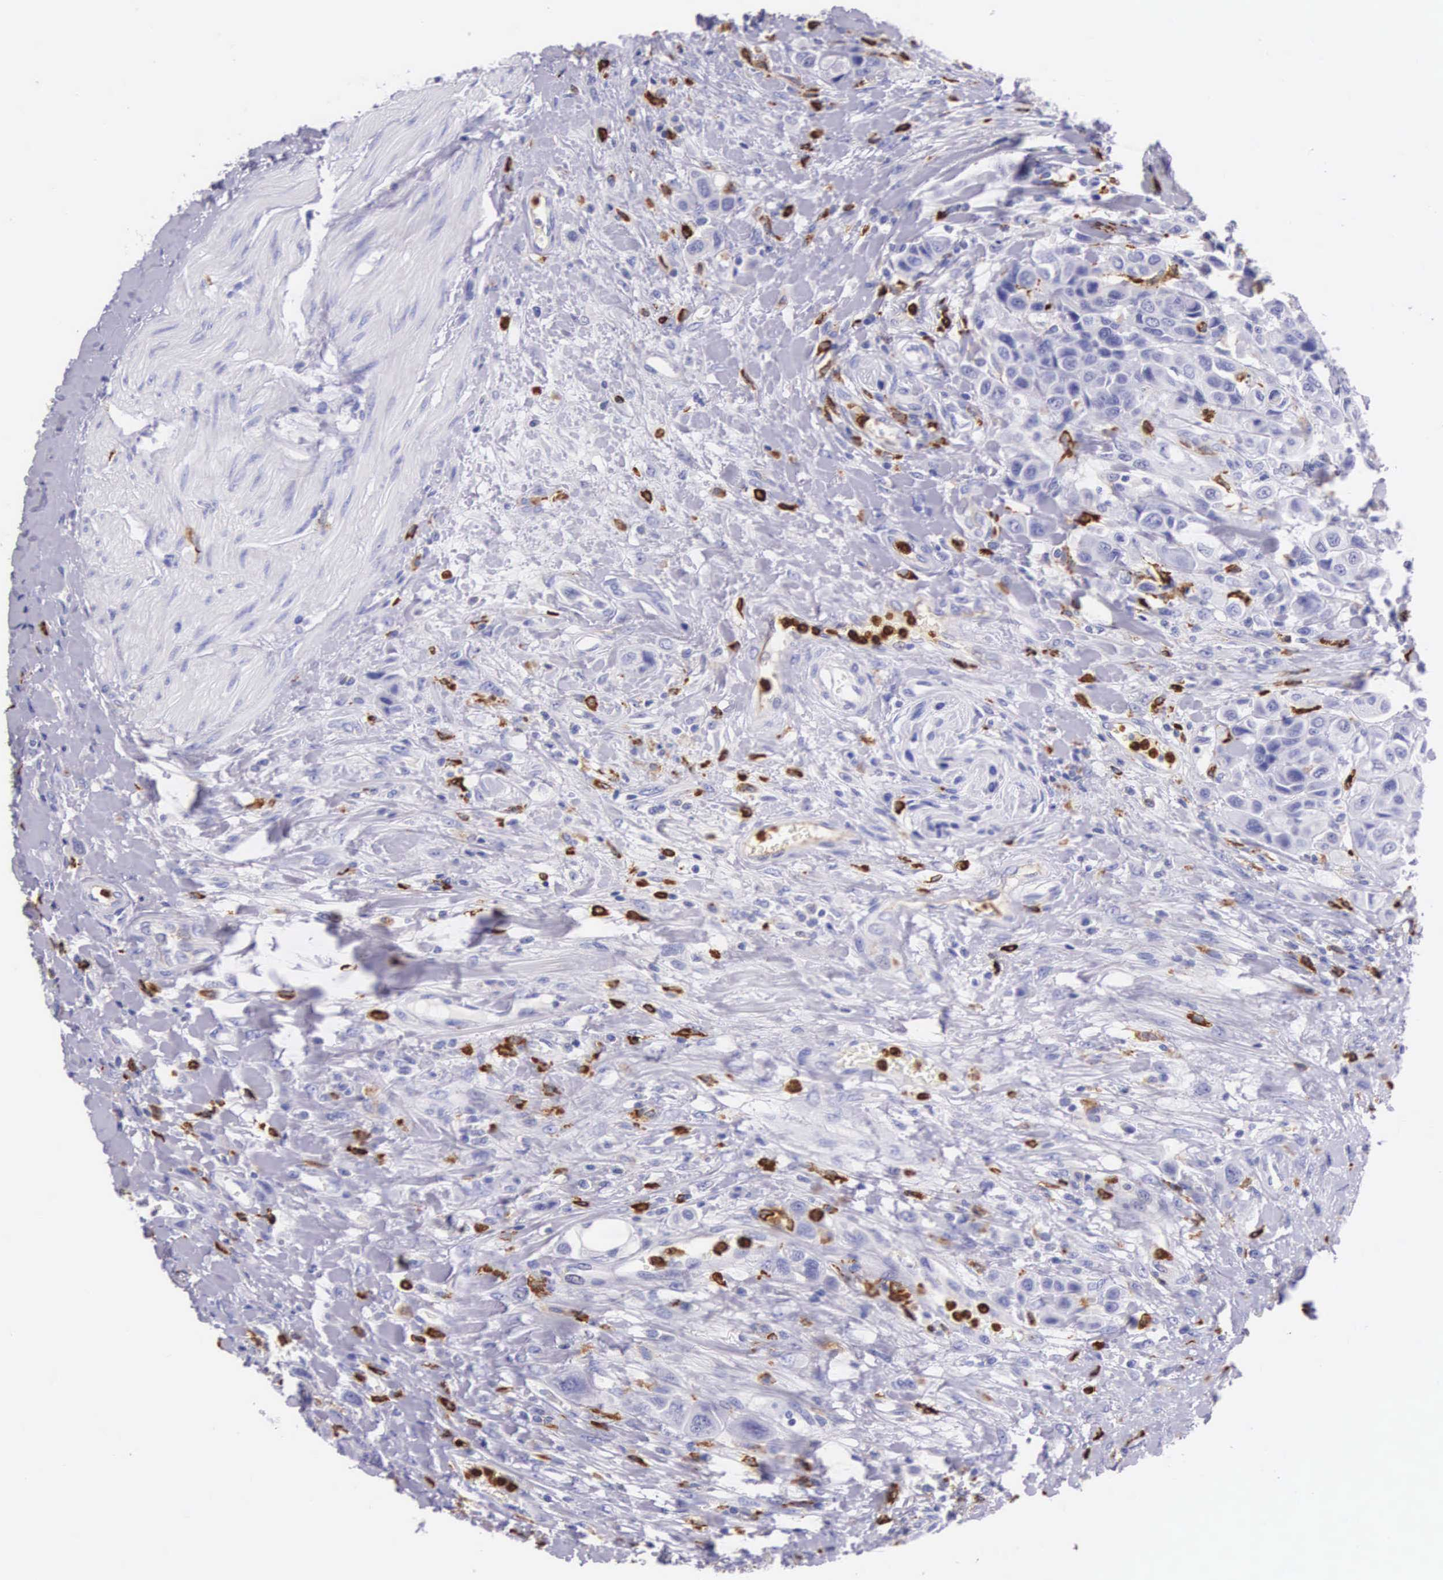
{"staining": {"intensity": "negative", "quantity": "none", "location": "none"}, "tissue": "urothelial cancer", "cell_type": "Tumor cells", "image_type": "cancer", "snomed": [{"axis": "morphology", "description": "Urothelial carcinoma, High grade"}, {"axis": "topography", "description": "Urinary bladder"}], "caption": "IHC image of human urothelial cancer stained for a protein (brown), which reveals no expression in tumor cells.", "gene": "FCN1", "patient": {"sex": "male", "age": 50}}